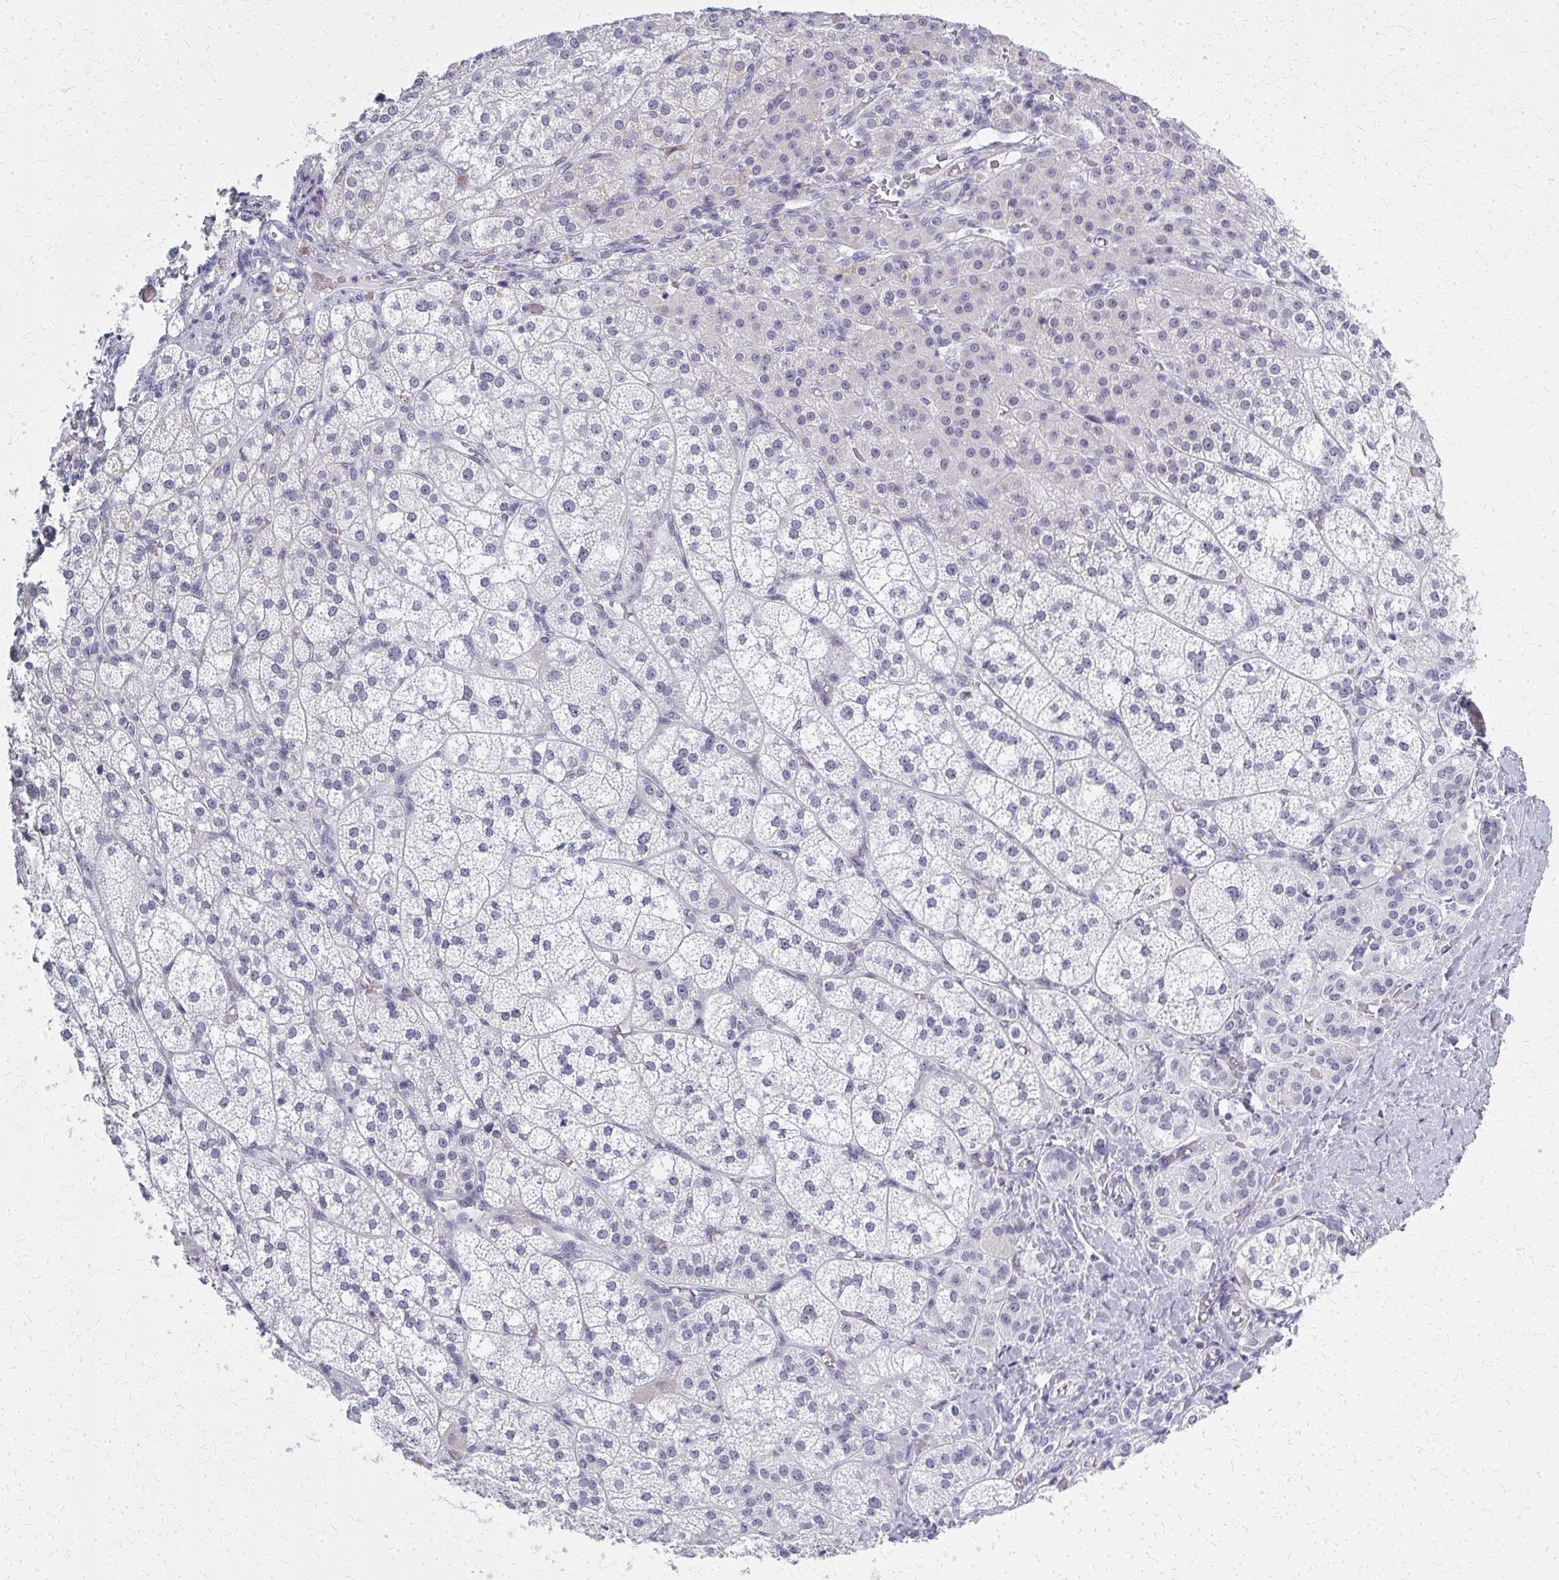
{"staining": {"intensity": "negative", "quantity": "none", "location": "none"}, "tissue": "adrenal gland", "cell_type": "Glandular cells", "image_type": "normal", "snomed": [{"axis": "morphology", "description": "Normal tissue, NOS"}, {"axis": "topography", "description": "Adrenal gland"}], "caption": "Glandular cells show no significant expression in normal adrenal gland. (DAB (3,3'-diaminobenzidine) immunohistochemistry (IHC), high magnification).", "gene": "CASQ2", "patient": {"sex": "female", "age": 60}}